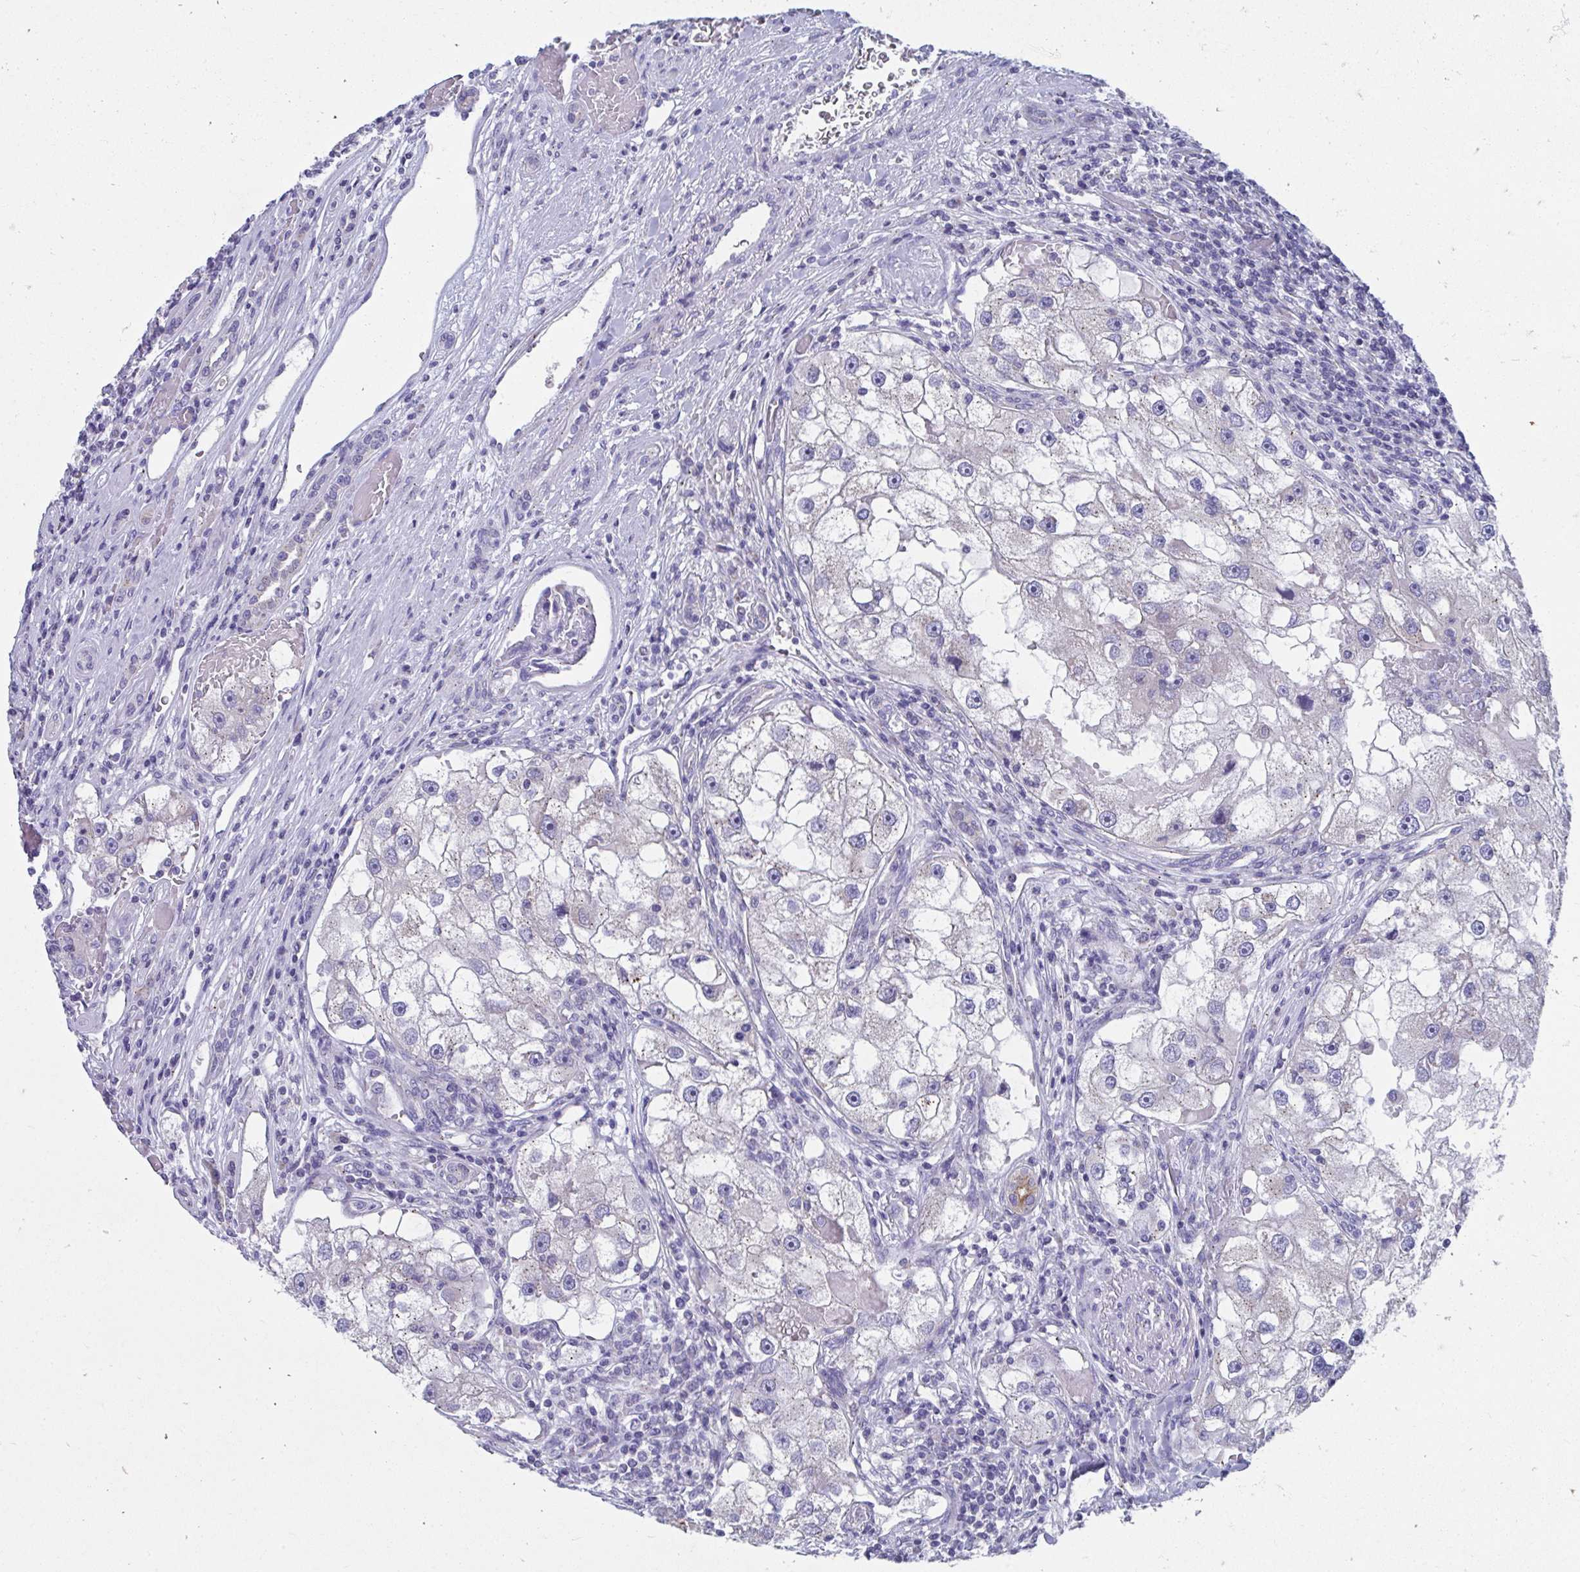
{"staining": {"intensity": "negative", "quantity": "none", "location": "none"}, "tissue": "renal cancer", "cell_type": "Tumor cells", "image_type": "cancer", "snomed": [{"axis": "morphology", "description": "Adenocarcinoma, NOS"}, {"axis": "topography", "description": "Kidney"}], "caption": "IHC of human renal cancer demonstrates no positivity in tumor cells.", "gene": "TMPRSS2", "patient": {"sex": "male", "age": 63}}